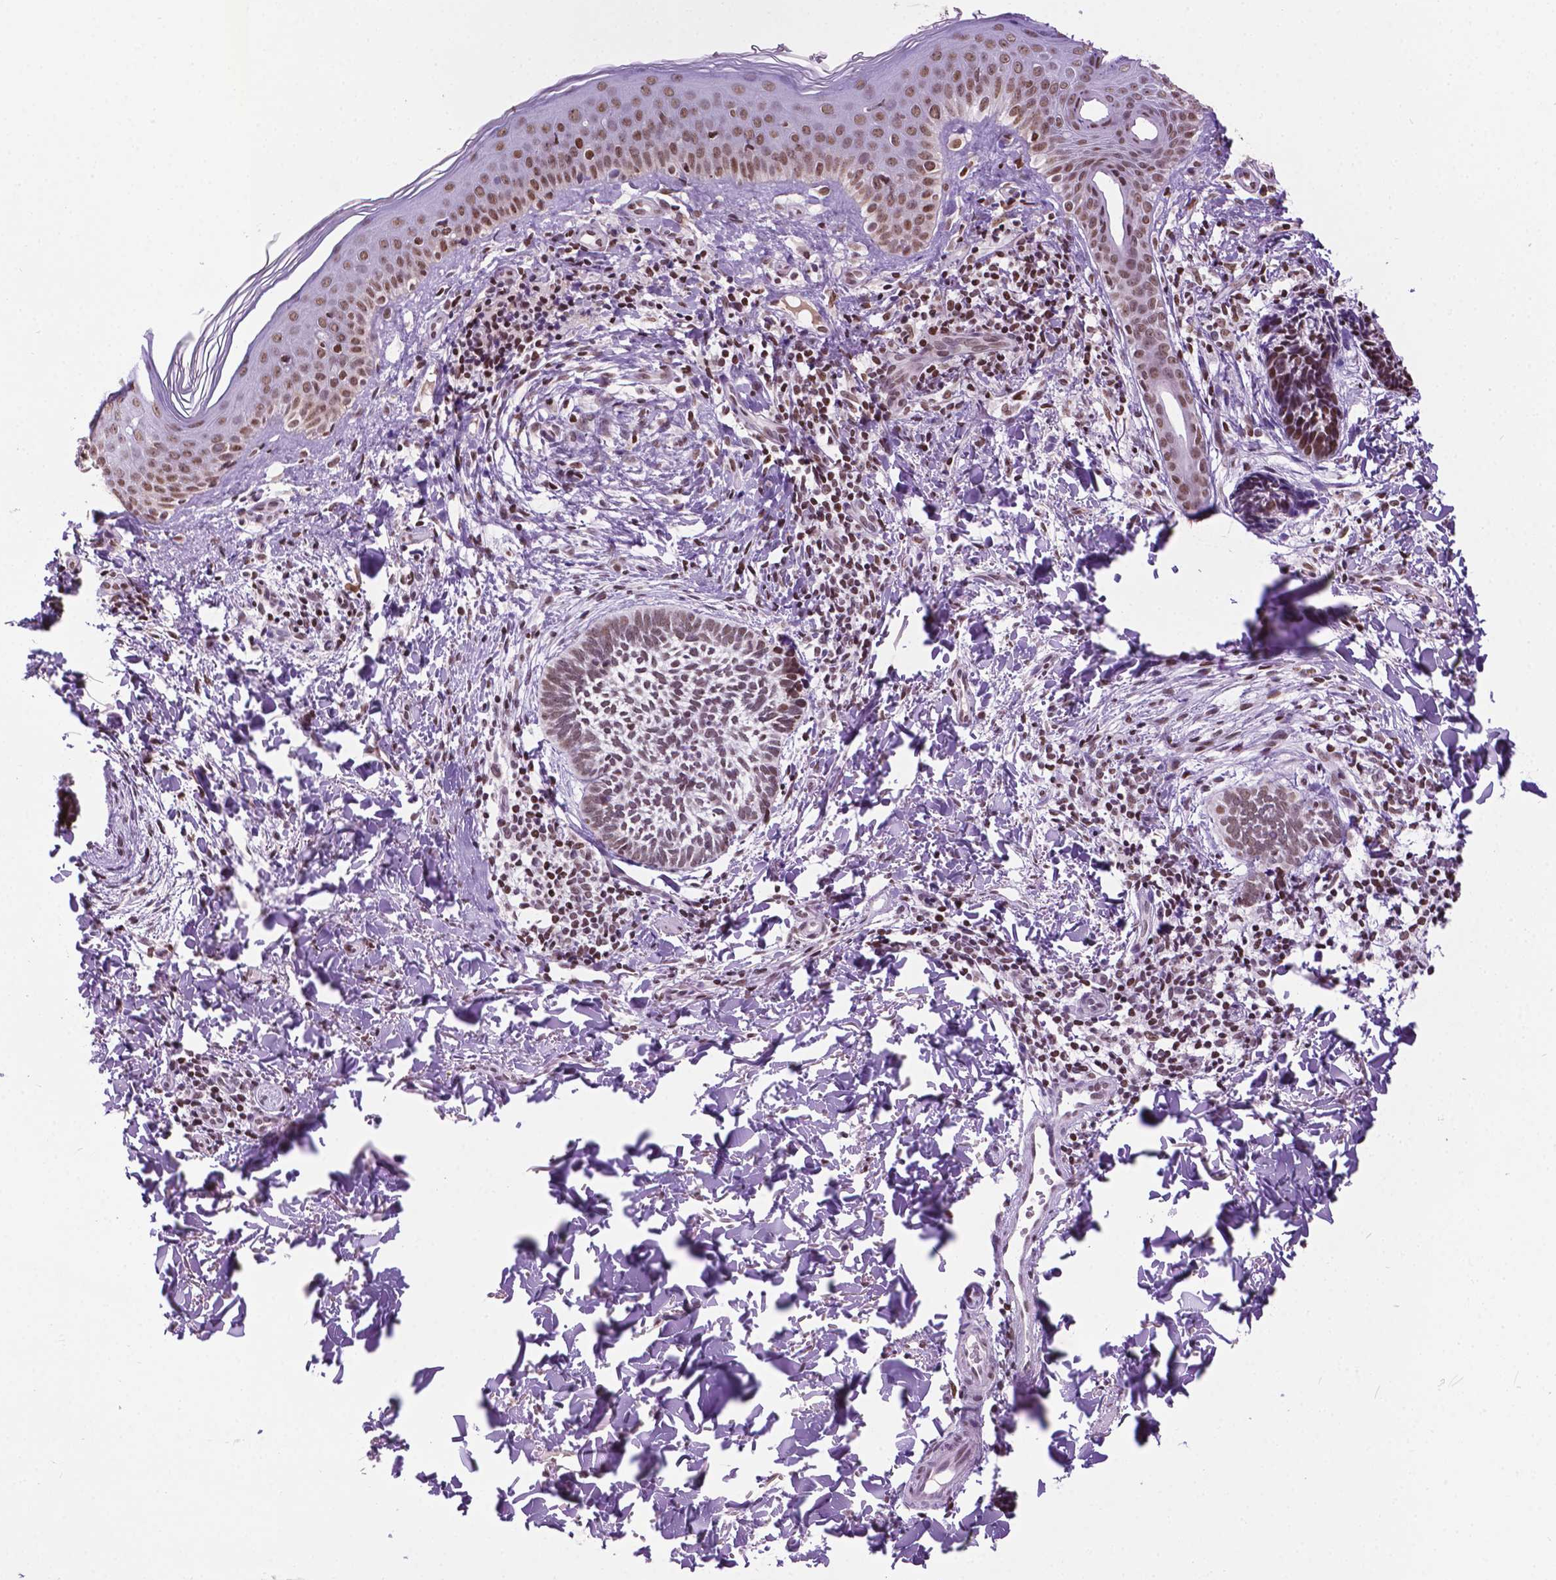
{"staining": {"intensity": "moderate", "quantity": ">75%", "location": "nuclear"}, "tissue": "skin cancer", "cell_type": "Tumor cells", "image_type": "cancer", "snomed": [{"axis": "morphology", "description": "Normal tissue, NOS"}, {"axis": "morphology", "description": "Basal cell carcinoma"}, {"axis": "topography", "description": "Skin"}], "caption": "Protein expression analysis of basal cell carcinoma (skin) reveals moderate nuclear positivity in about >75% of tumor cells. (DAB IHC, brown staining for protein, blue staining for nuclei).", "gene": "COL23A1", "patient": {"sex": "male", "age": 46}}